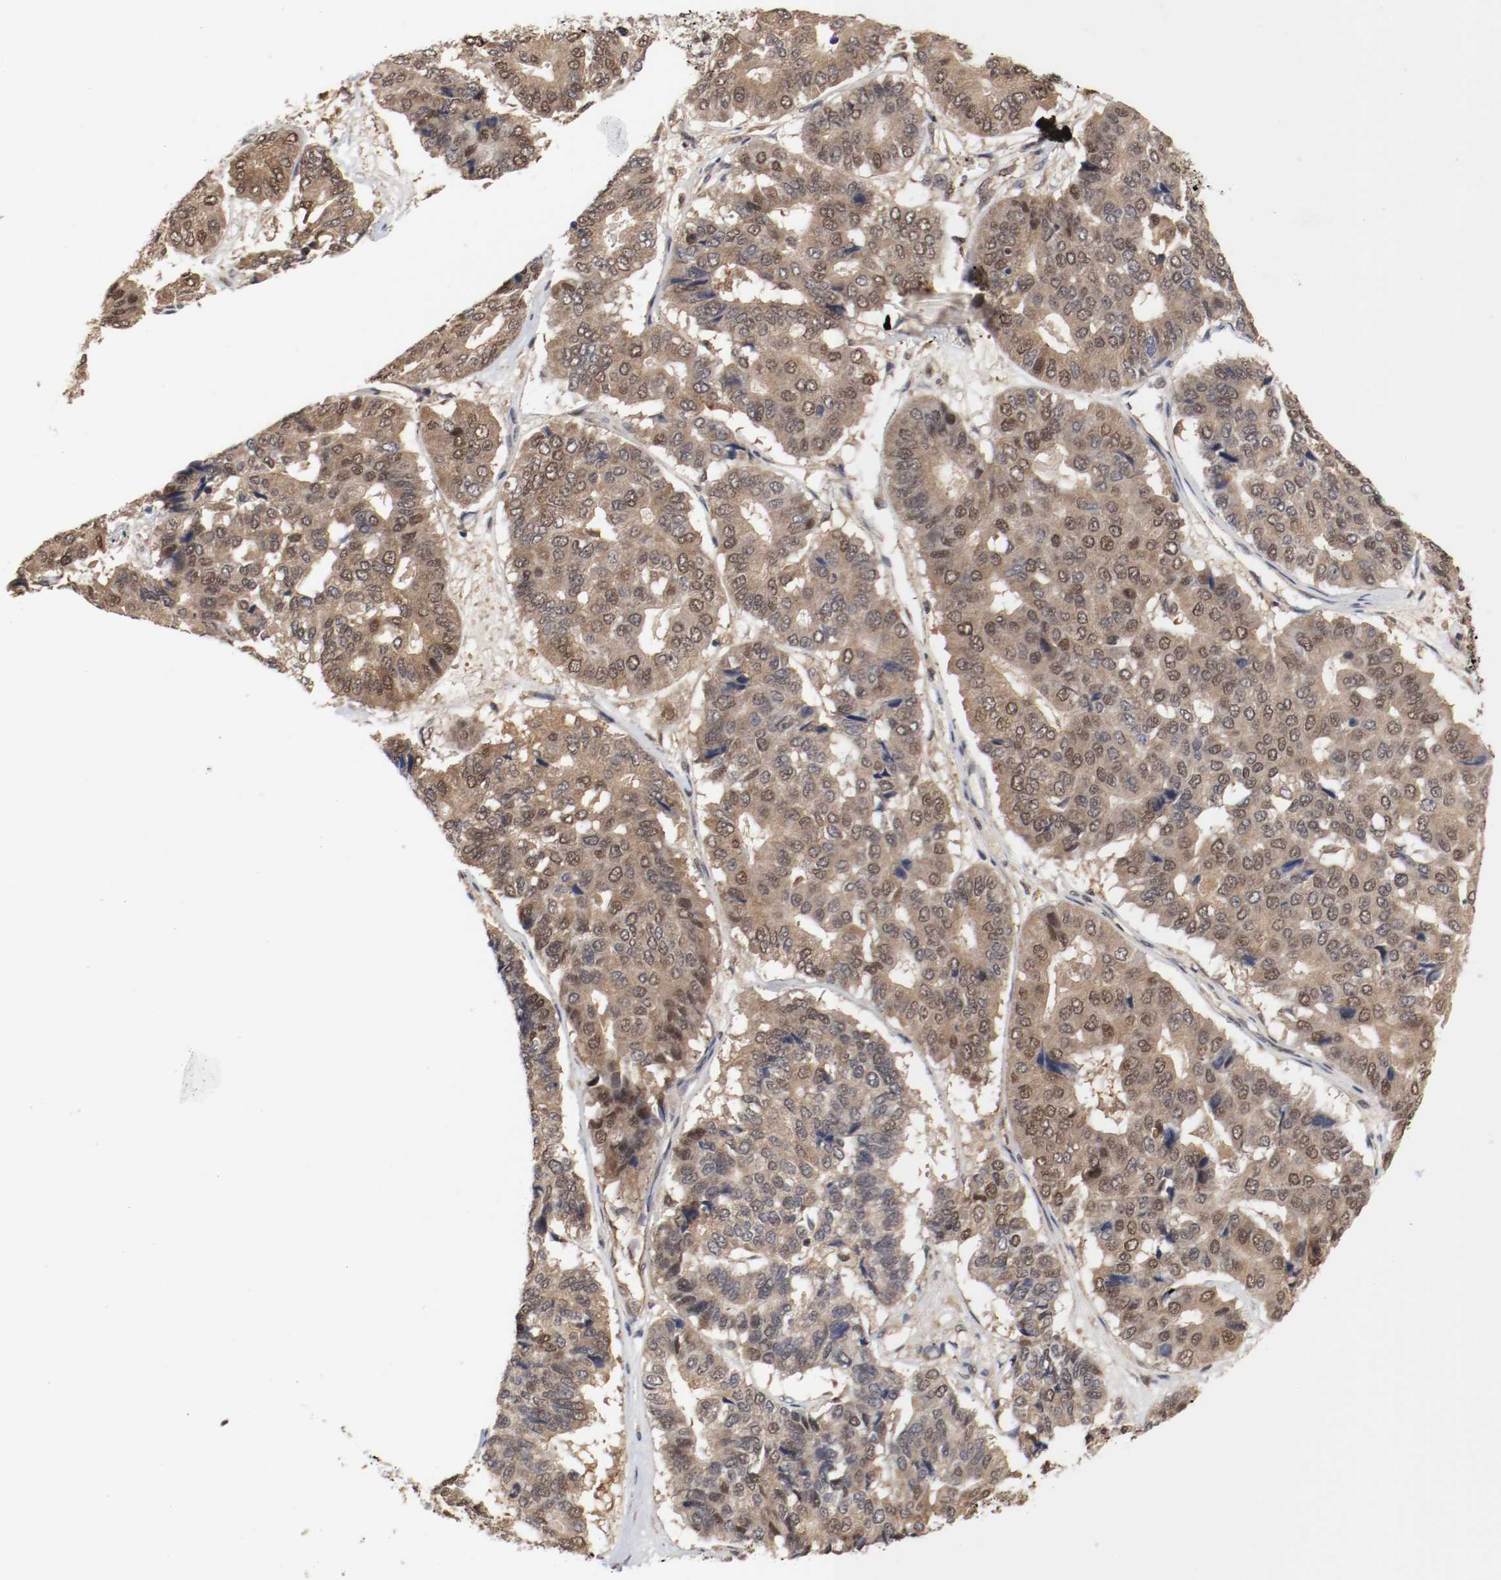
{"staining": {"intensity": "moderate", "quantity": ">75%", "location": "cytoplasmic/membranous,nuclear"}, "tissue": "pancreatic cancer", "cell_type": "Tumor cells", "image_type": "cancer", "snomed": [{"axis": "morphology", "description": "Adenocarcinoma, NOS"}, {"axis": "topography", "description": "Pancreas"}], "caption": "A medium amount of moderate cytoplasmic/membranous and nuclear staining is seen in about >75% of tumor cells in adenocarcinoma (pancreatic) tissue.", "gene": "AFG3L2", "patient": {"sex": "male", "age": 50}}